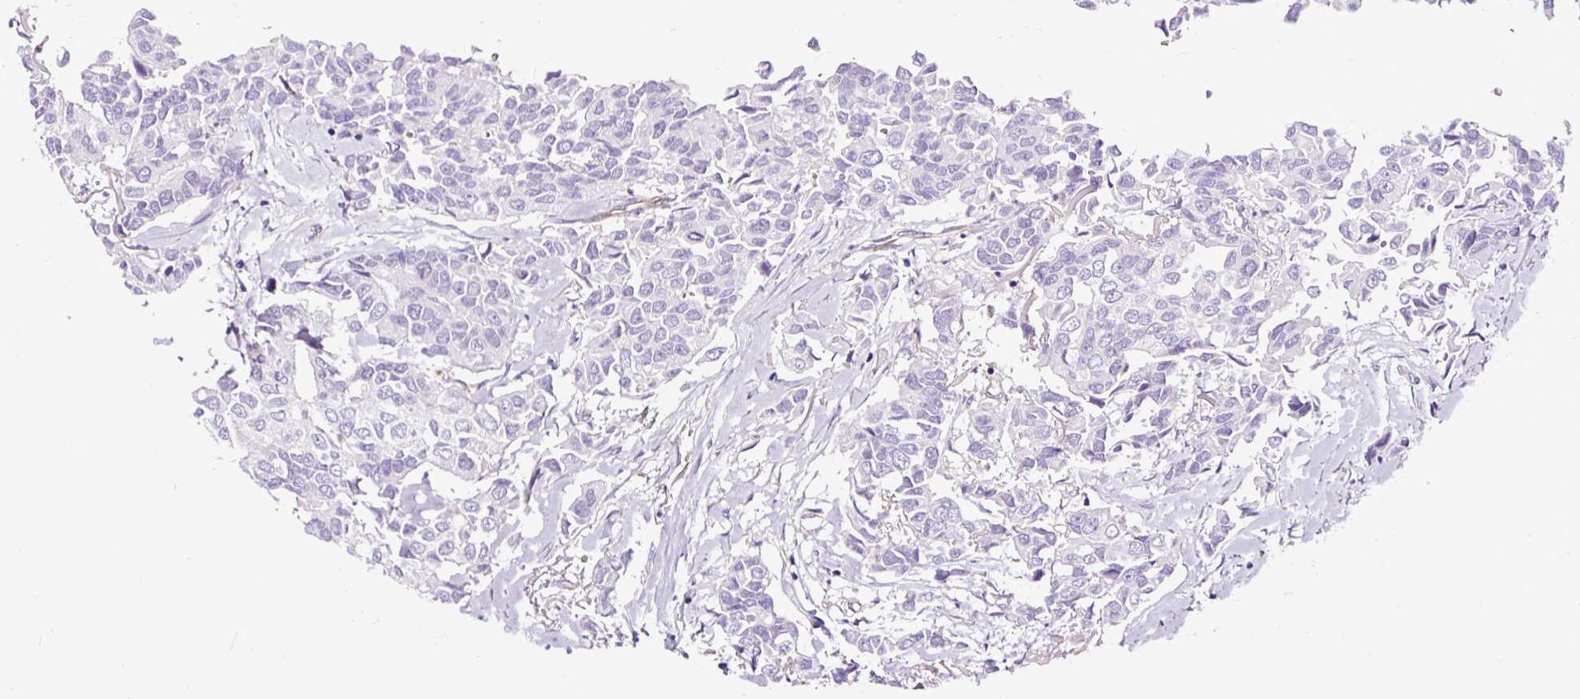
{"staining": {"intensity": "negative", "quantity": "none", "location": "none"}, "tissue": "breast cancer", "cell_type": "Tumor cells", "image_type": "cancer", "snomed": [{"axis": "morphology", "description": "Duct carcinoma"}, {"axis": "topography", "description": "Breast"}], "caption": "Tumor cells are negative for protein expression in human breast cancer.", "gene": "SLC7A8", "patient": {"sex": "female", "age": 80}}